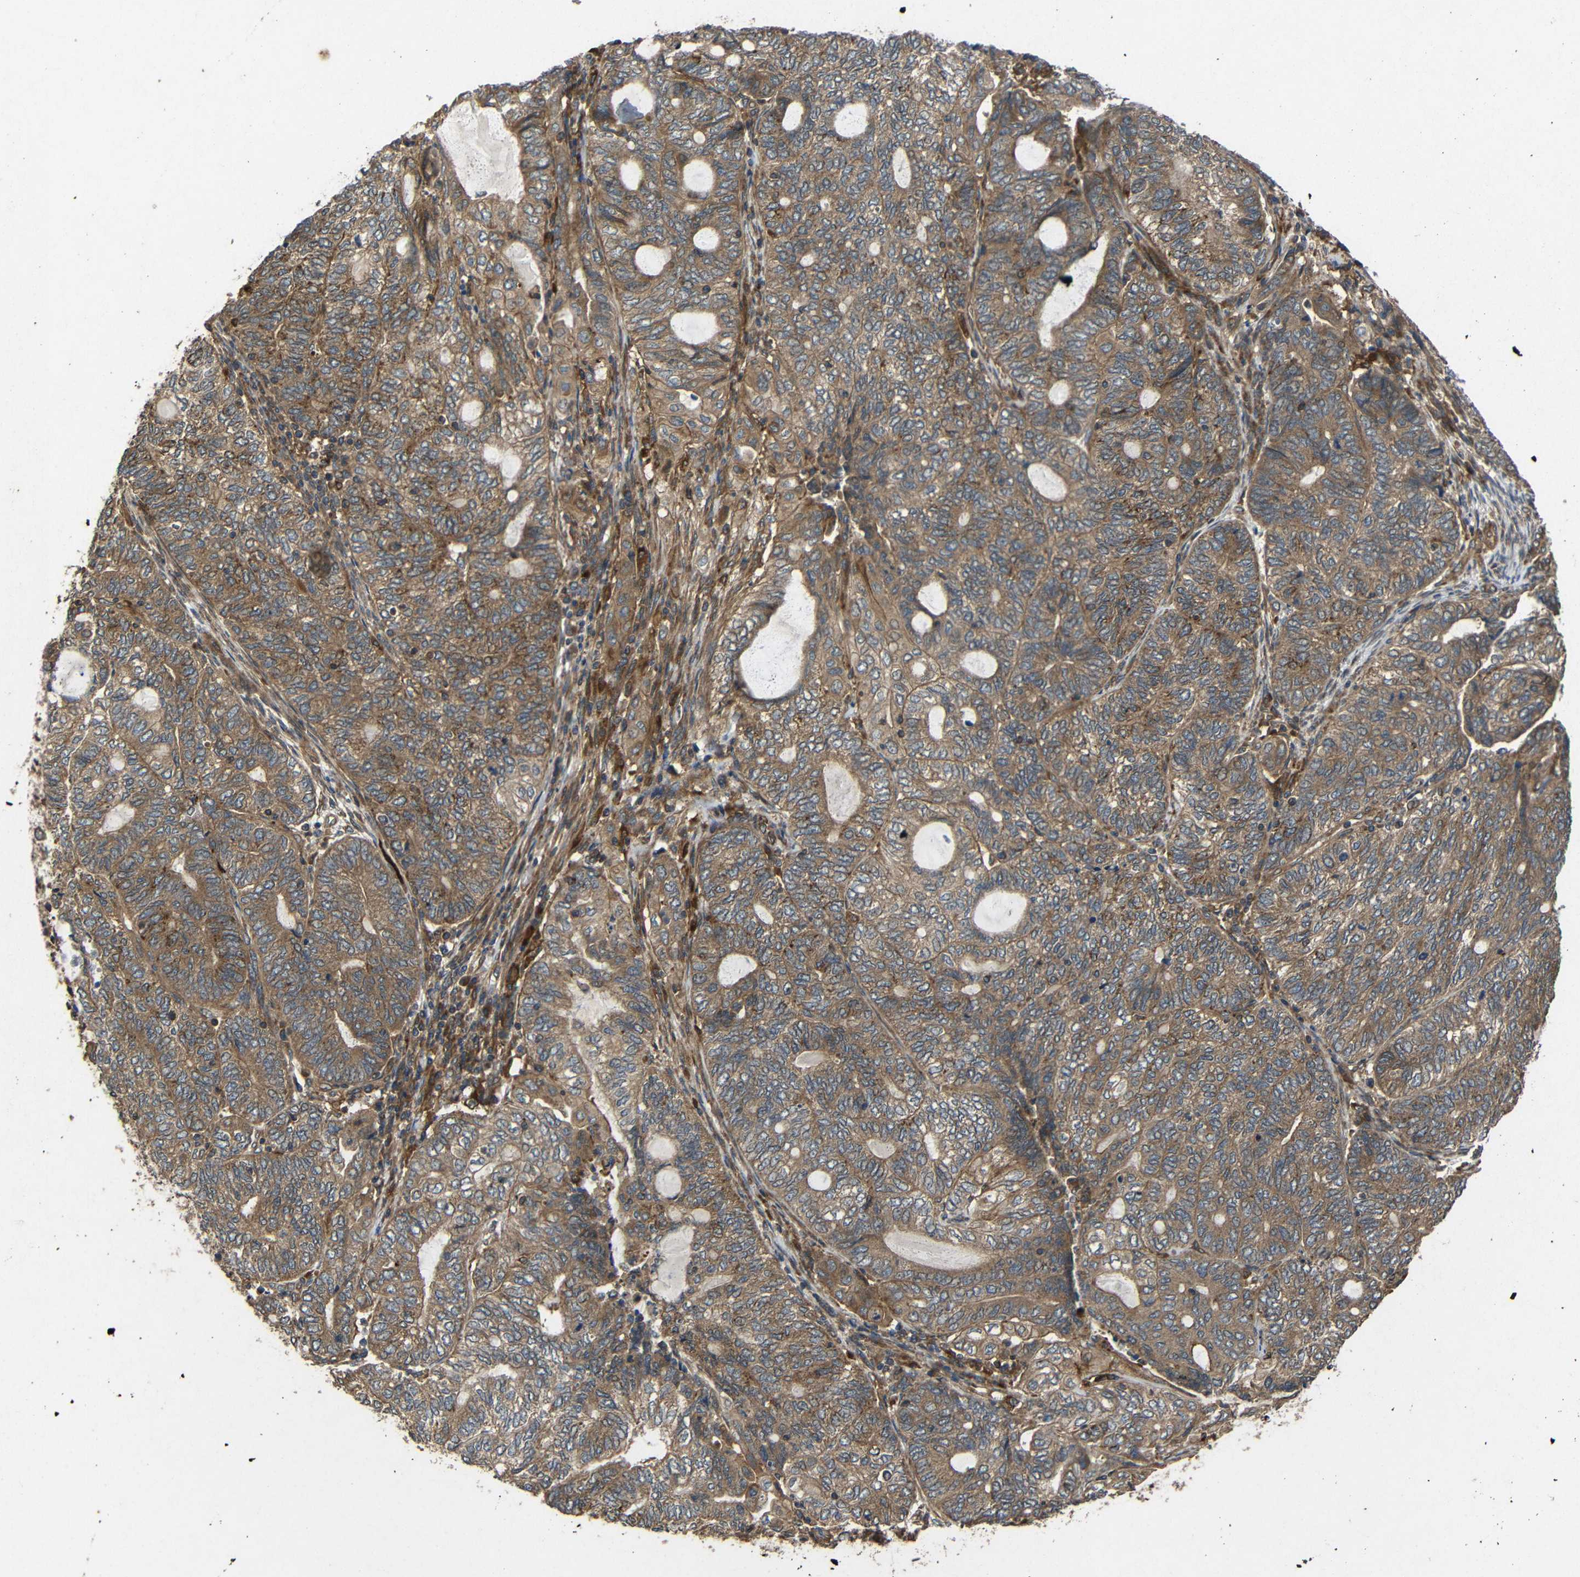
{"staining": {"intensity": "moderate", "quantity": ">75%", "location": "cytoplasmic/membranous"}, "tissue": "endometrial cancer", "cell_type": "Tumor cells", "image_type": "cancer", "snomed": [{"axis": "morphology", "description": "Adenocarcinoma, NOS"}, {"axis": "topography", "description": "Uterus"}, {"axis": "topography", "description": "Endometrium"}], "caption": "Endometrial adenocarcinoma tissue displays moderate cytoplasmic/membranous staining in approximately >75% of tumor cells", "gene": "EIF2S1", "patient": {"sex": "female", "age": 70}}